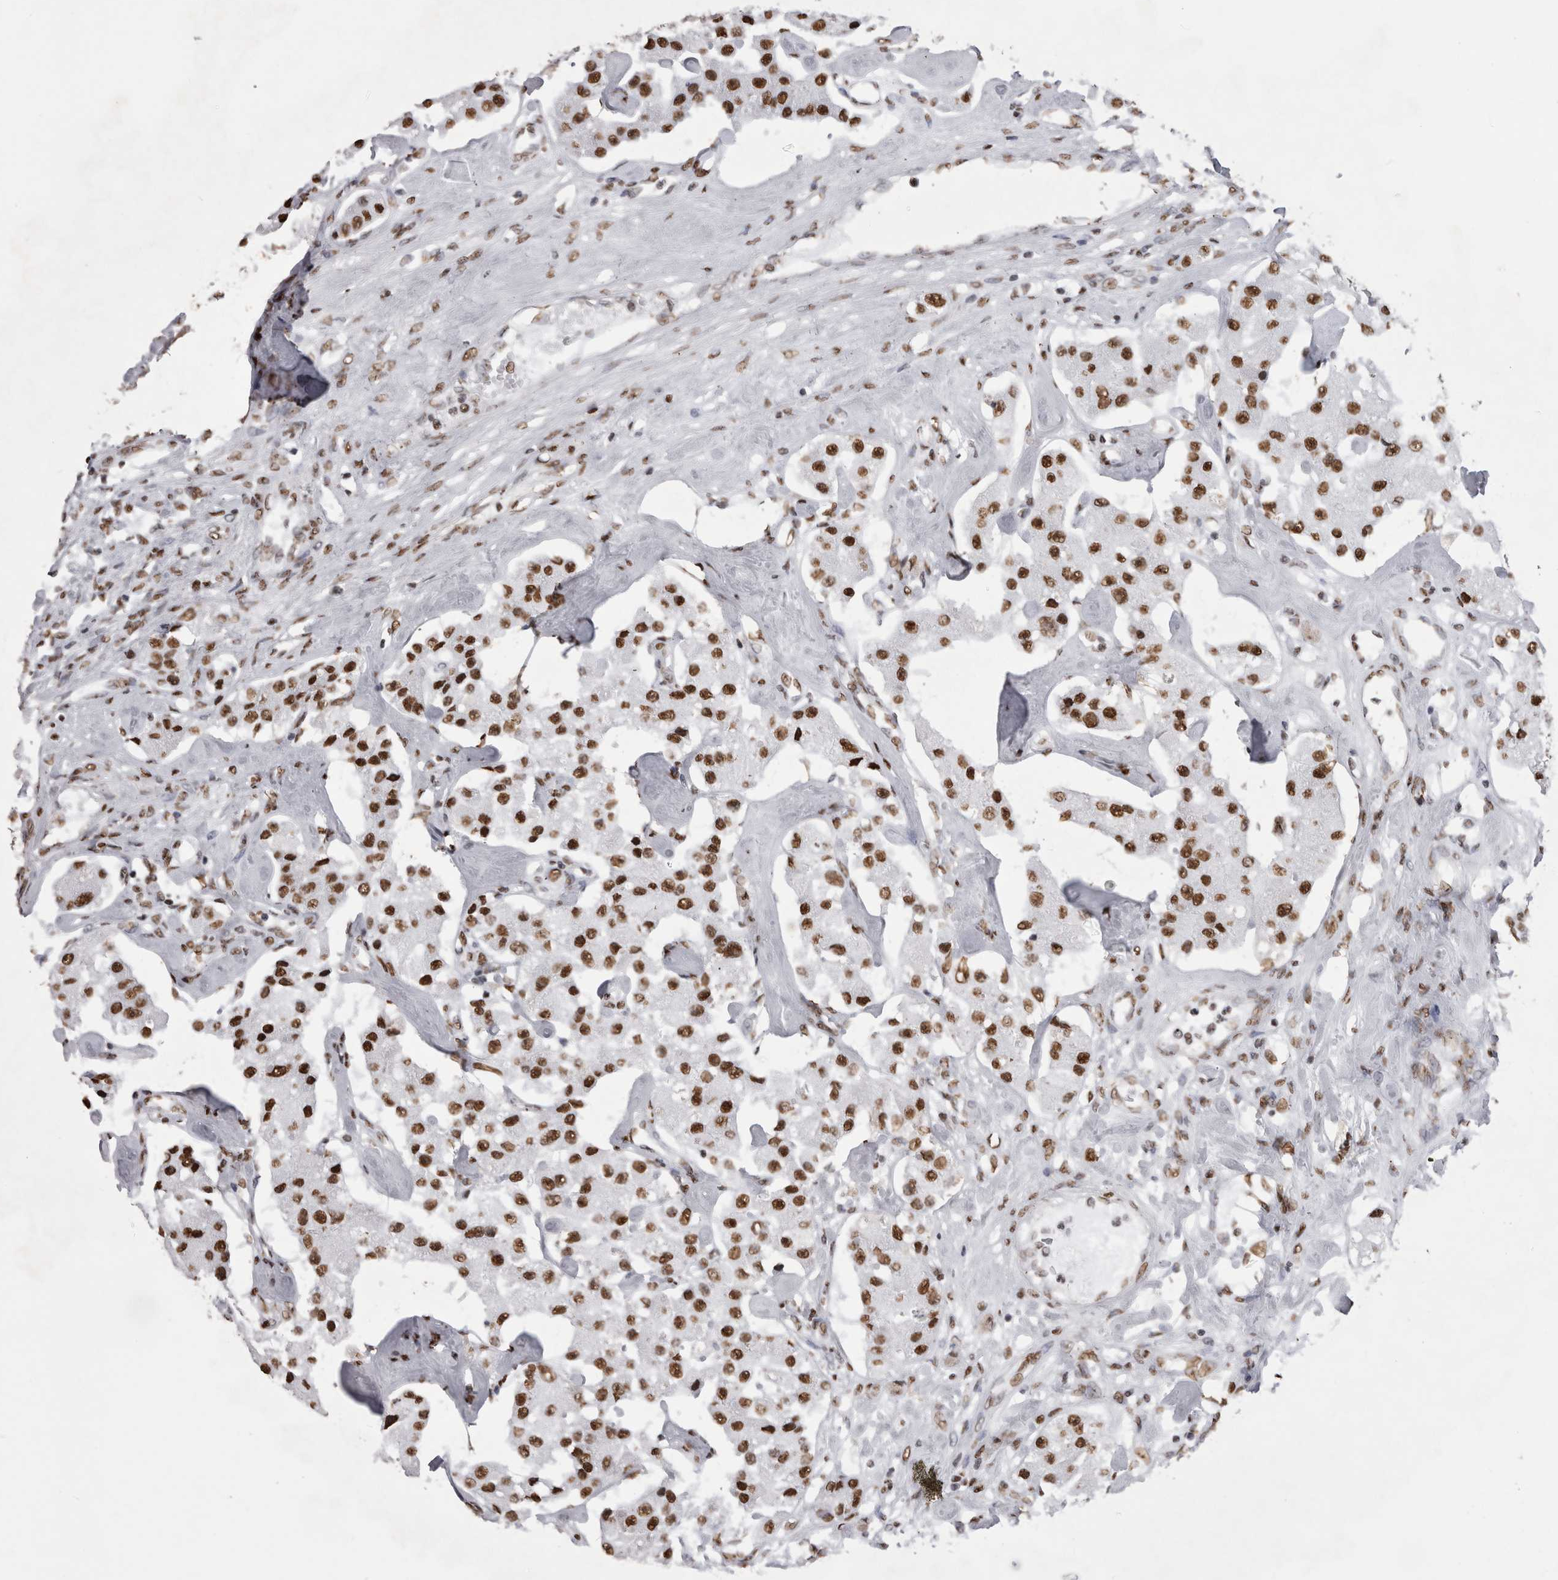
{"staining": {"intensity": "strong", "quantity": ">75%", "location": "nuclear"}, "tissue": "carcinoid", "cell_type": "Tumor cells", "image_type": "cancer", "snomed": [{"axis": "morphology", "description": "Carcinoid, malignant, NOS"}, {"axis": "topography", "description": "Pancreas"}], "caption": "A micrograph showing strong nuclear expression in about >75% of tumor cells in malignant carcinoid, as visualized by brown immunohistochemical staining.", "gene": "ALPK3", "patient": {"sex": "male", "age": 41}}